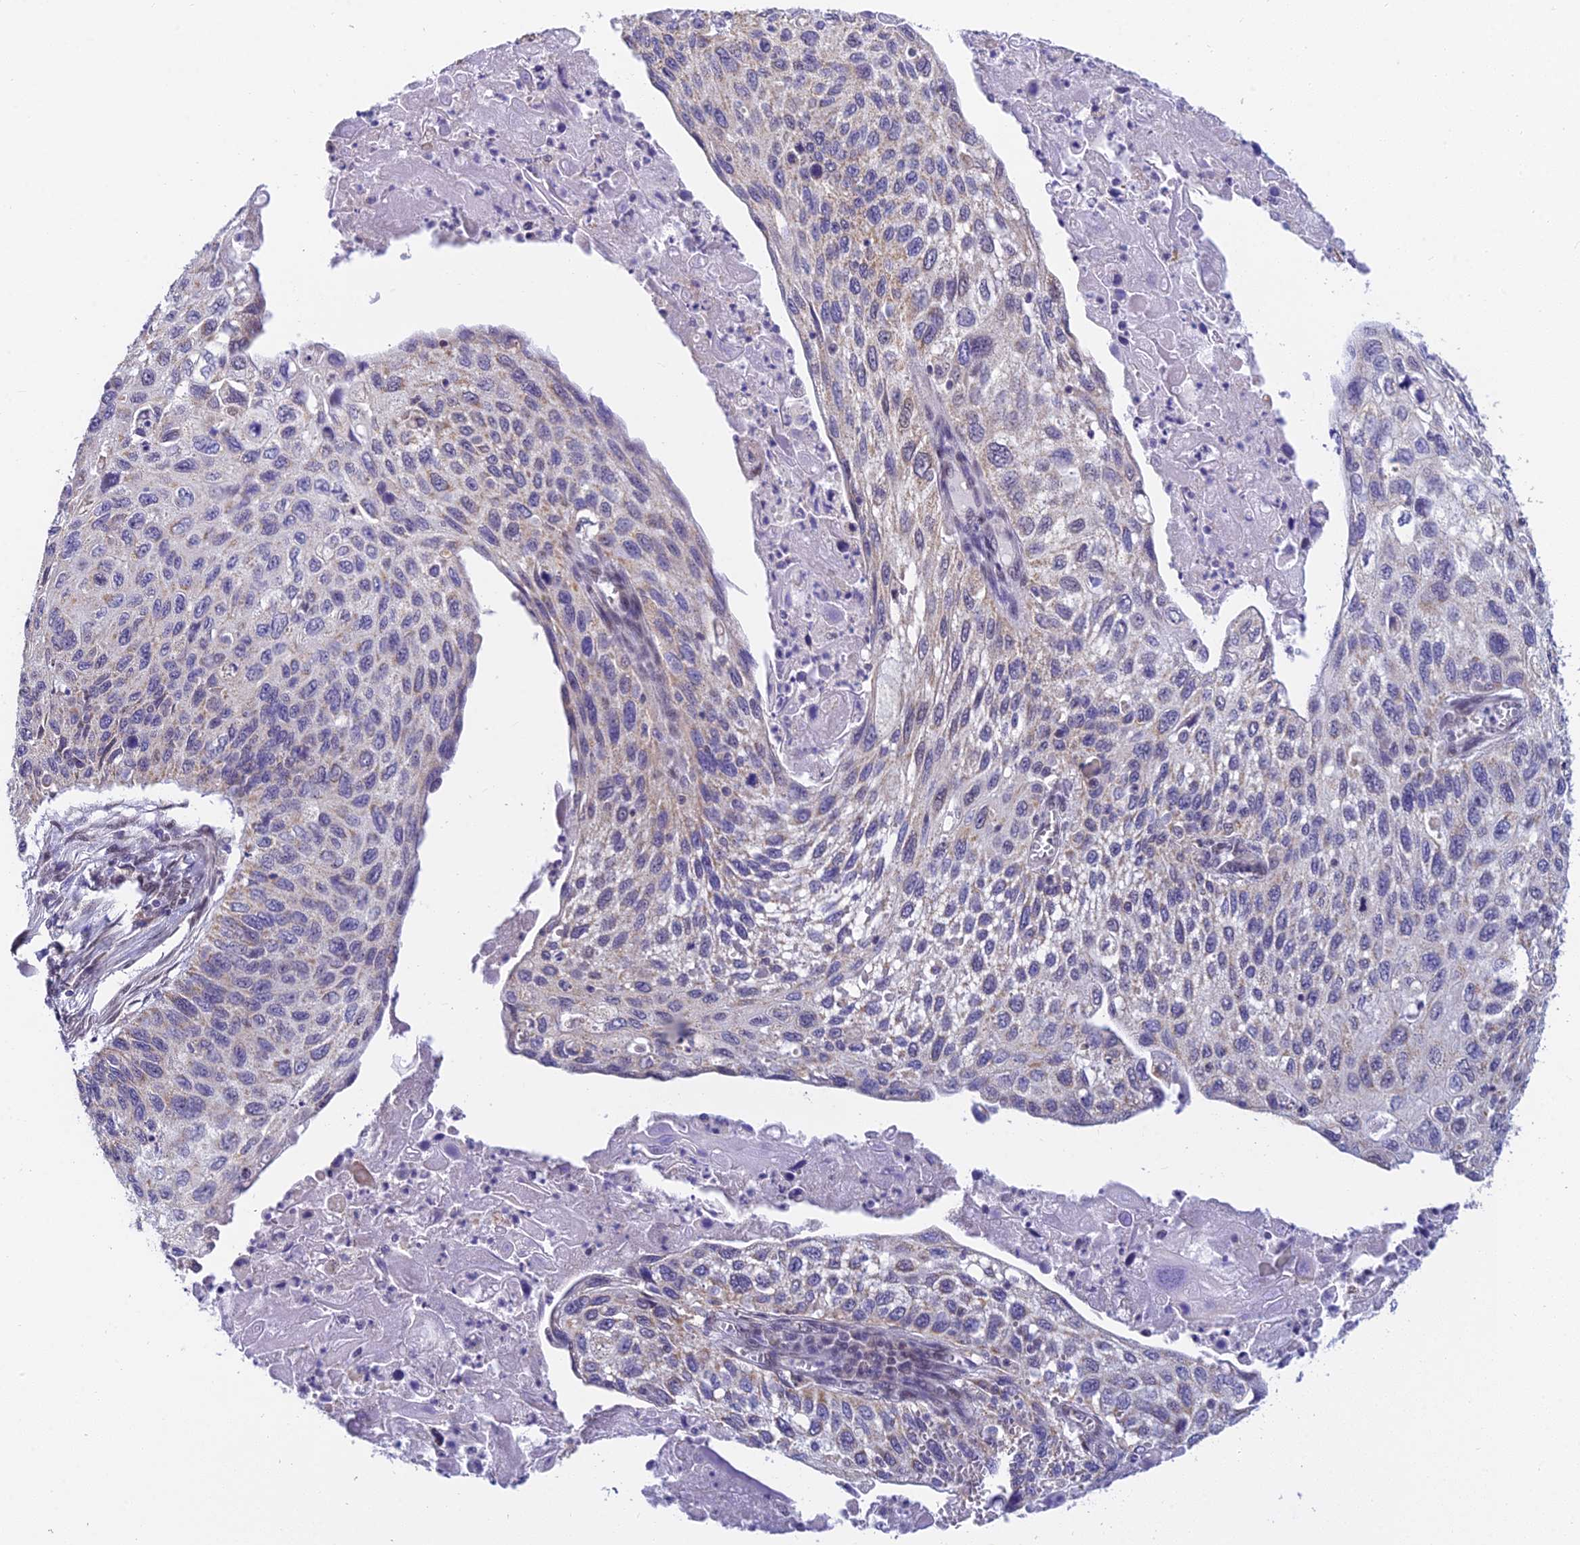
{"staining": {"intensity": "negative", "quantity": "none", "location": "none"}, "tissue": "cervical cancer", "cell_type": "Tumor cells", "image_type": "cancer", "snomed": [{"axis": "morphology", "description": "Squamous cell carcinoma, NOS"}, {"axis": "topography", "description": "Cervix"}], "caption": "An image of human cervical cancer (squamous cell carcinoma) is negative for staining in tumor cells. (Stains: DAB (3,3'-diaminobenzidine) immunohistochemistry with hematoxylin counter stain, Microscopy: brightfield microscopy at high magnification).", "gene": "C2orf49", "patient": {"sex": "female", "age": 70}}